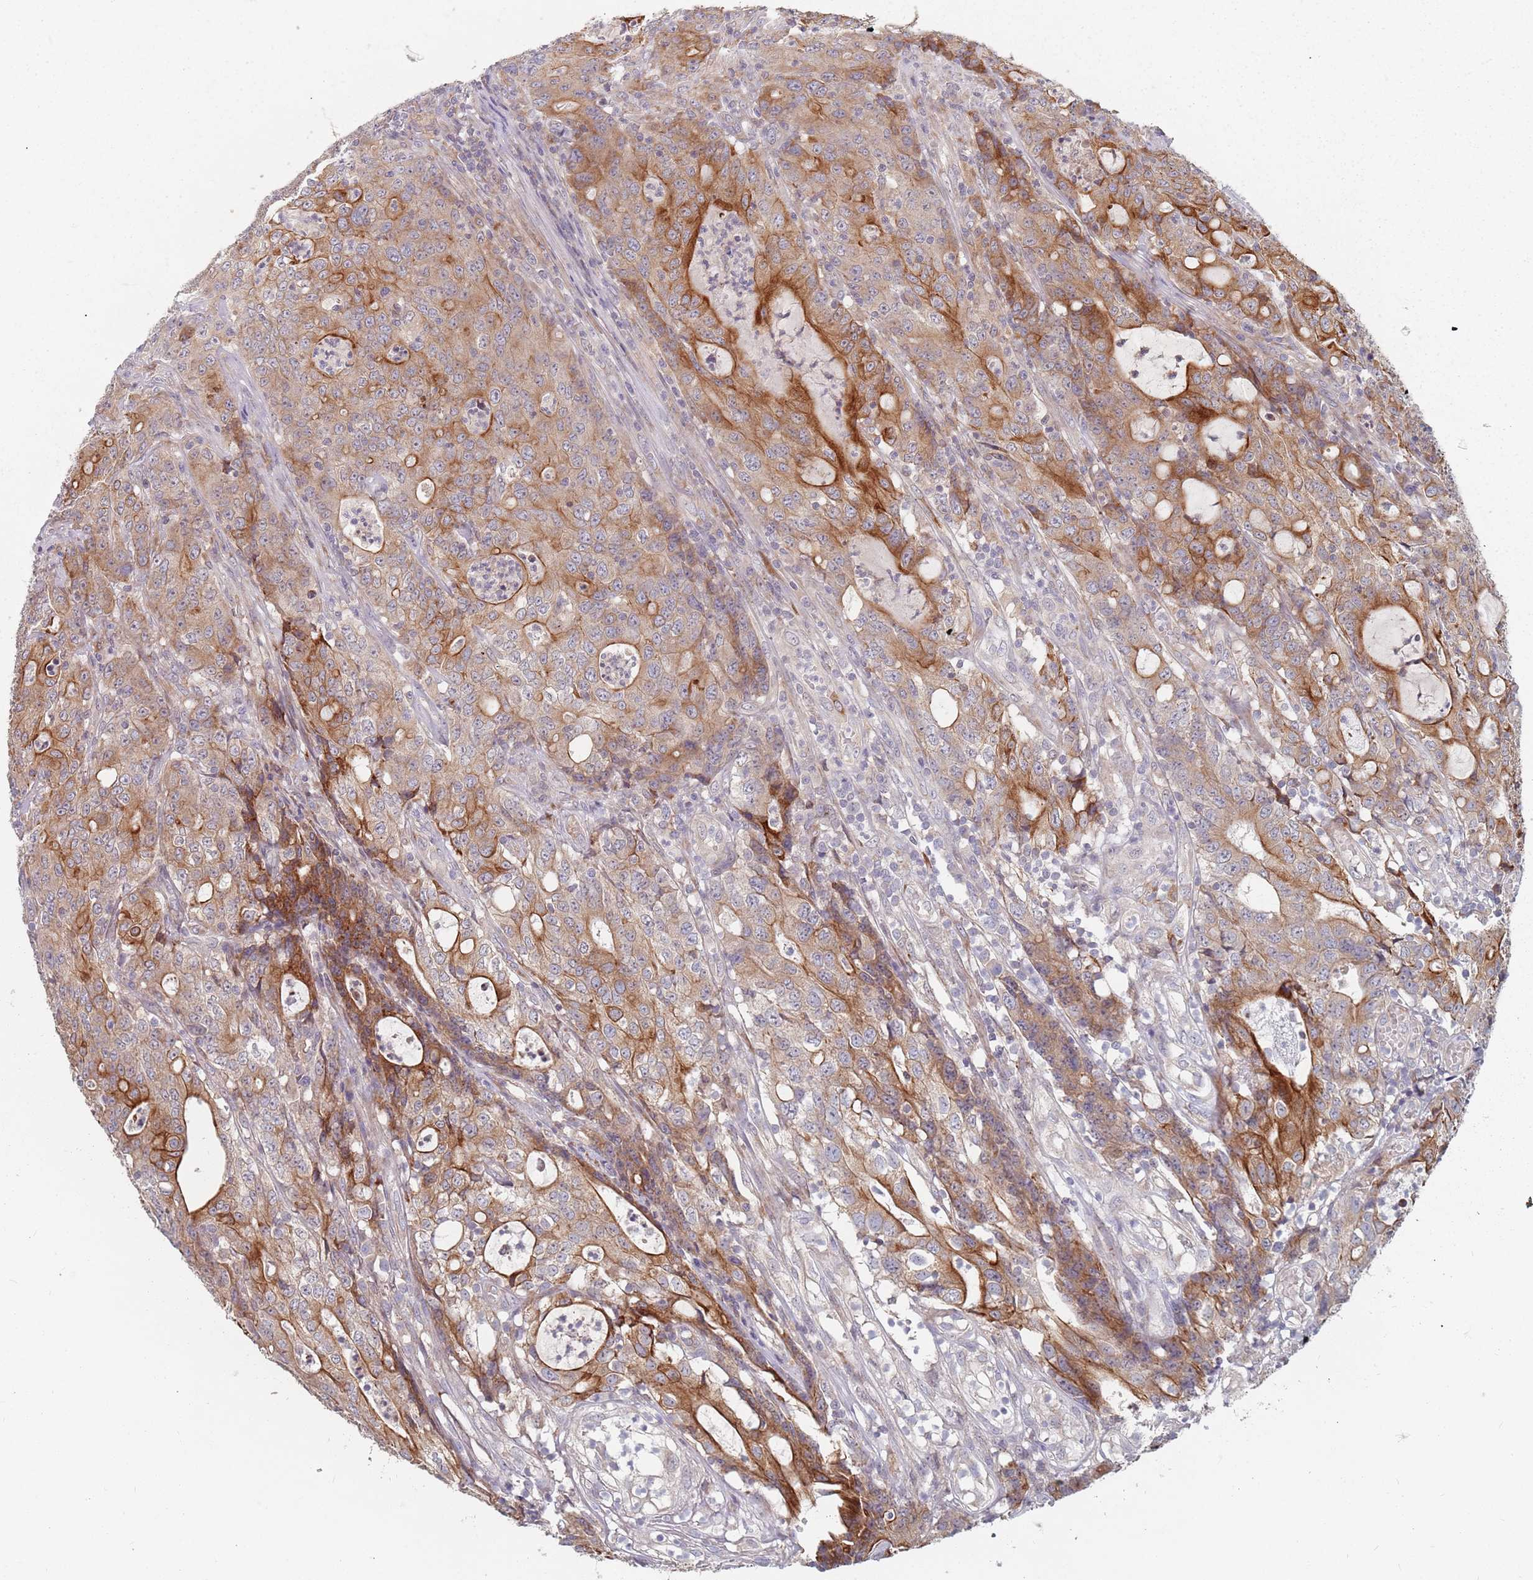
{"staining": {"intensity": "moderate", "quantity": ">75%", "location": "cytoplasmic/membranous"}, "tissue": "colorectal cancer", "cell_type": "Tumor cells", "image_type": "cancer", "snomed": [{"axis": "morphology", "description": "Adenocarcinoma, NOS"}, {"axis": "topography", "description": "Colon"}], "caption": "Immunohistochemical staining of colorectal cancer exhibits medium levels of moderate cytoplasmic/membranous protein expression in about >75% of tumor cells.", "gene": "ADAL", "patient": {"sex": "male", "age": 83}}